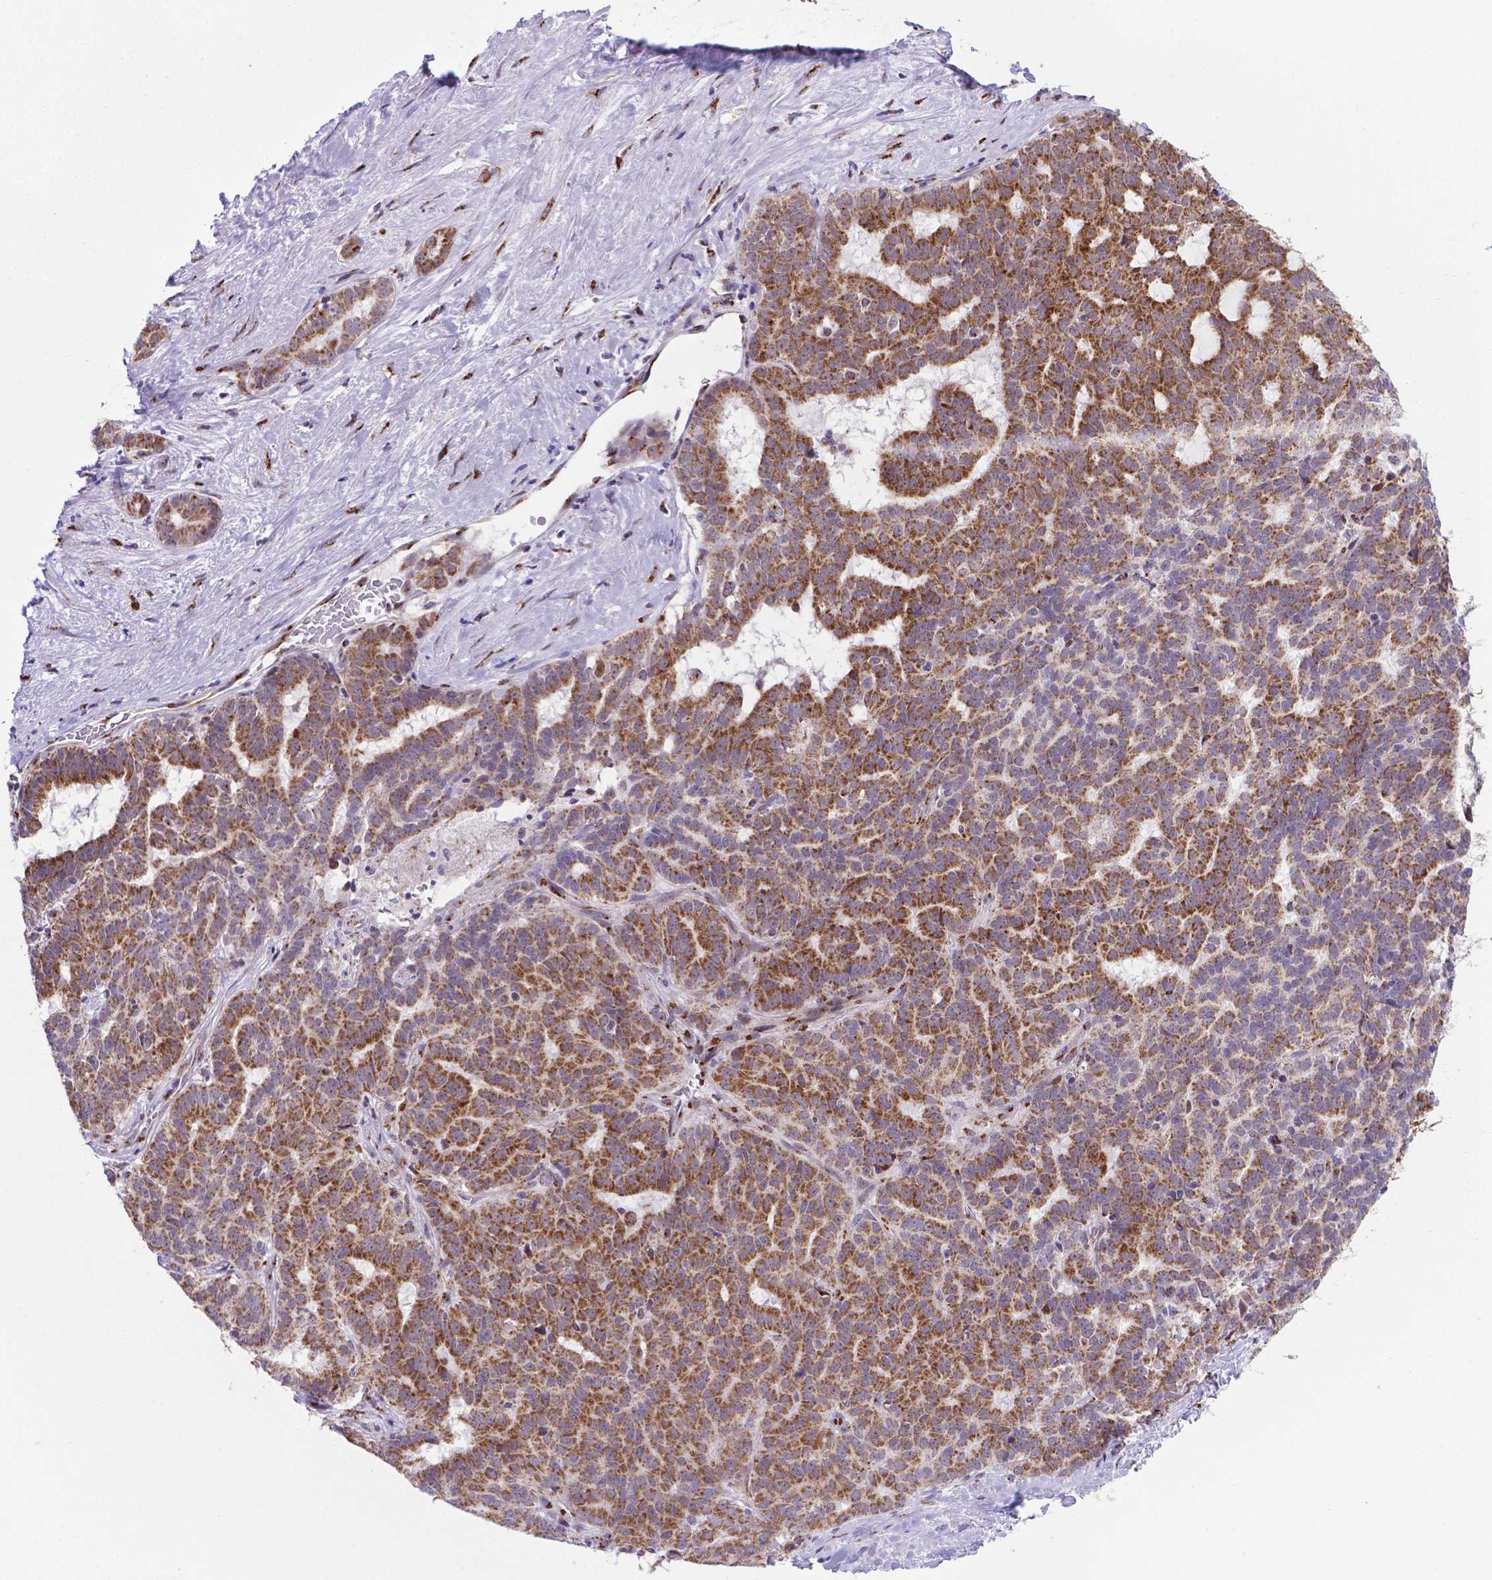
{"staining": {"intensity": "moderate", "quantity": "25%-75%", "location": "cytoplasmic/membranous"}, "tissue": "liver cancer", "cell_type": "Tumor cells", "image_type": "cancer", "snomed": [{"axis": "morphology", "description": "Cholangiocarcinoma"}, {"axis": "topography", "description": "Liver"}], "caption": "The micrograph displays a brown stain indicating the presence of a protein in the cytoplasmic/membranous of tumor cells in liver cholangiocarcinoma.", "gene": "MRPL10", "patient": {"sex": "female", "age": 47}}